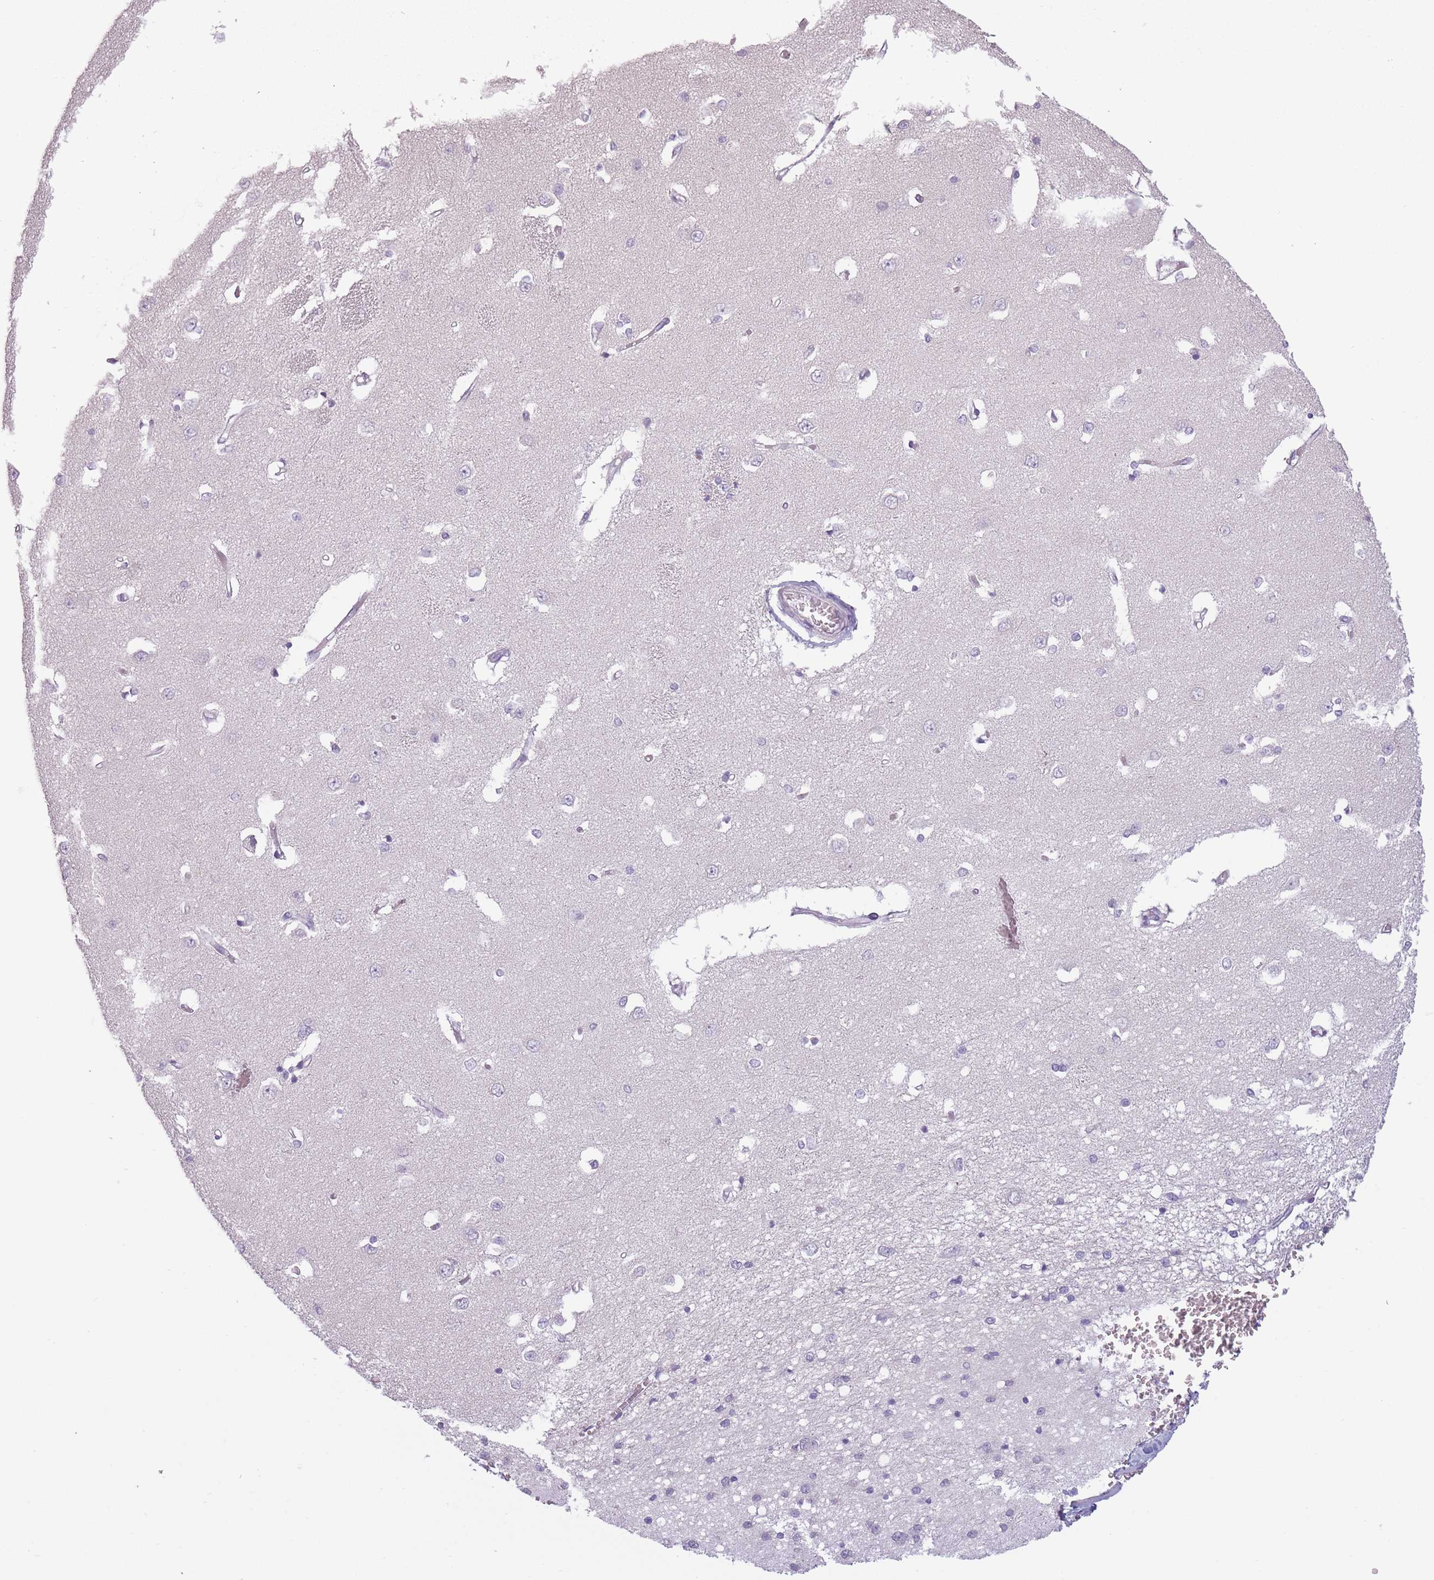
{"staining": {"intensity": "negative", "quantity": "none", "location": "none"}, "tissue": "caudate", "cell_type": "Glial cells", "image_type": "normal", "snomed": [{"axis": "morphology", "description": "Normal tissue, NOS"}, {"axis": "topography", "description": "Lateral ventricle wall"}], "caption": "High magnification brightfield microscopy of normal caudate stained with DAB (brown) and counterstained with hematoxylin (blue): glial cells show no significant staining. (DAB immunohistochemistry (IHC) visualized using brightfield microscopy, high magnification).", "gene": "TMEM236", "patient": {"sex": "male", "age": 37}}